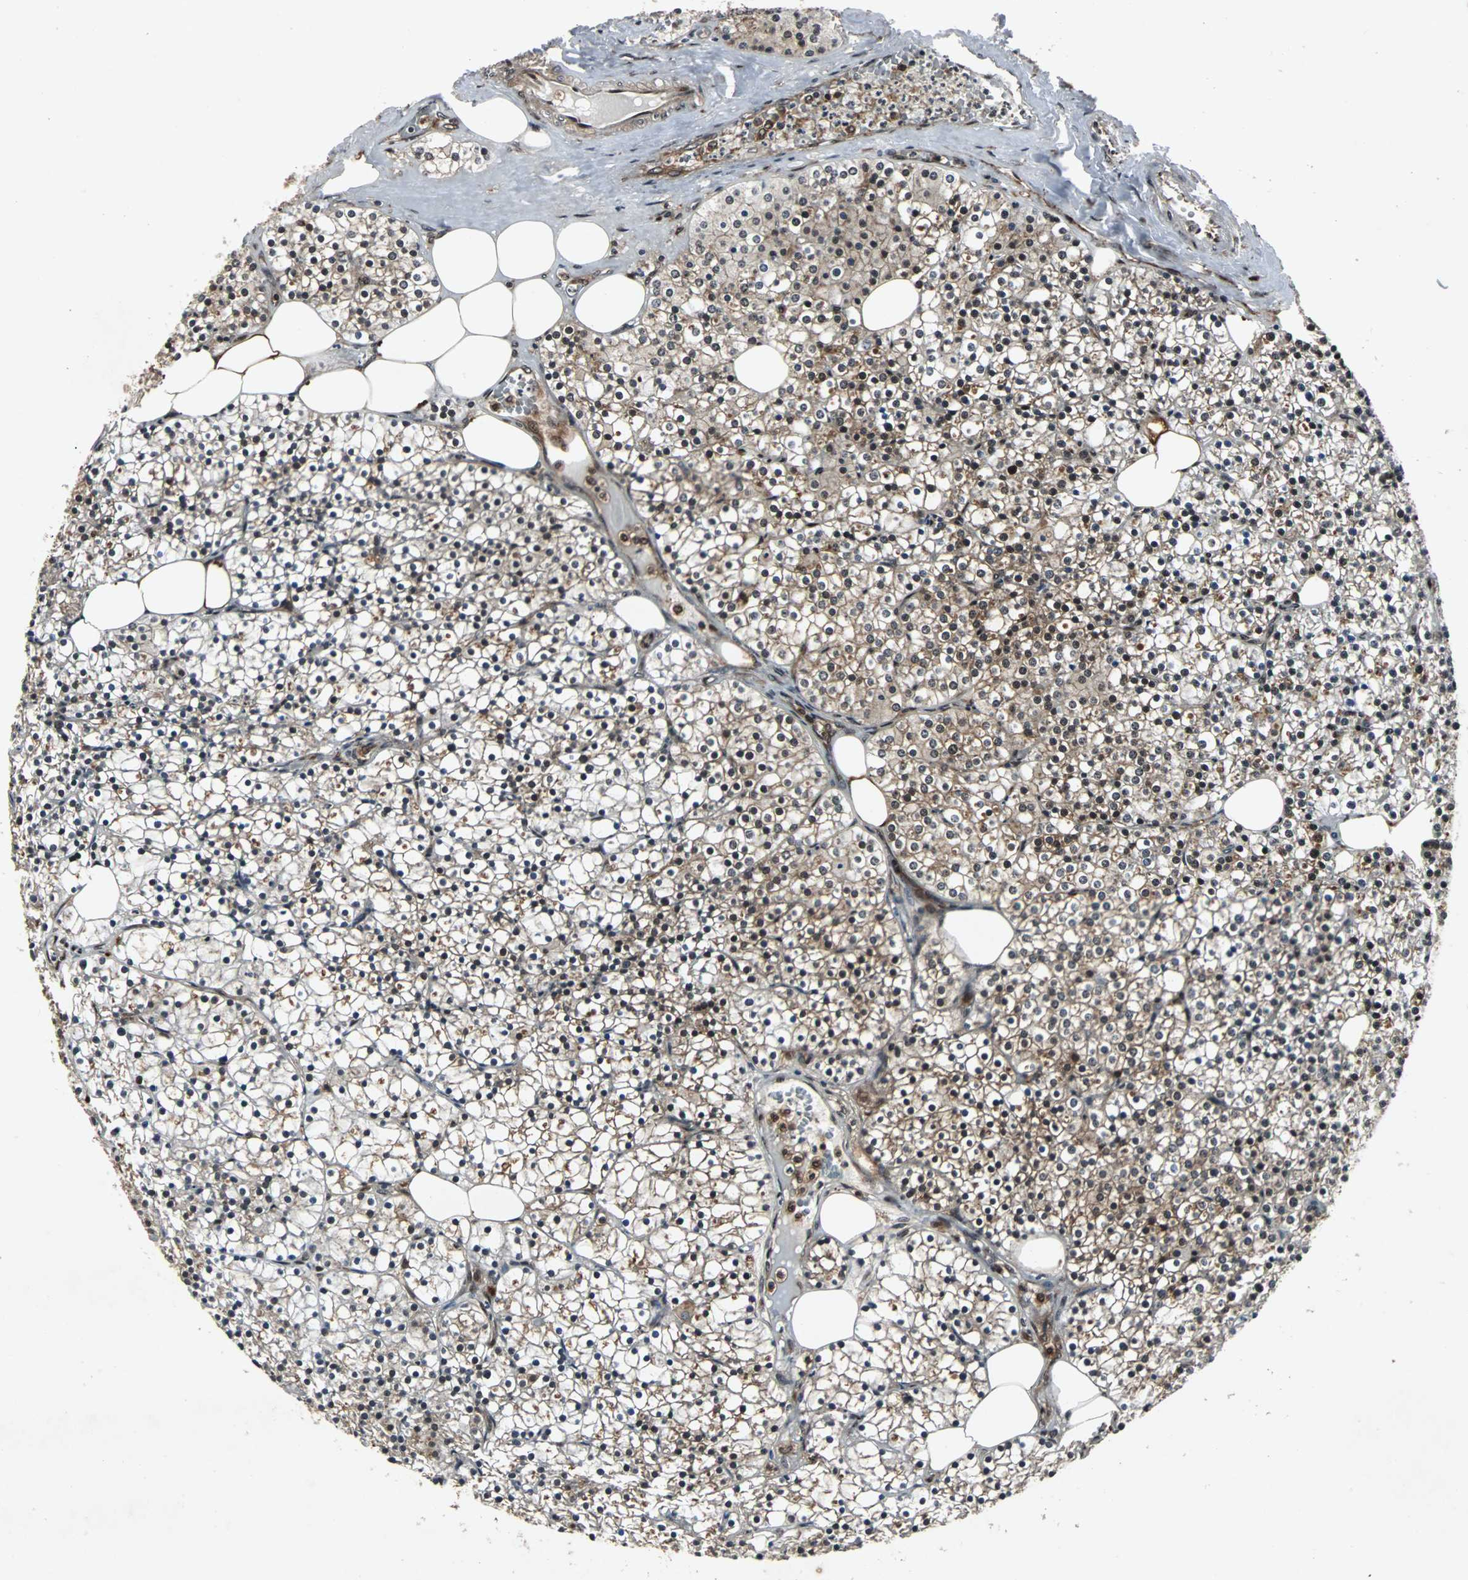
{"staining": {"intensity": "strong", "quantity": "25%-75%", "location": "cytoplasmic/membranous,nuclear"}, "tissue": "parathyroid gland", "cell_type": "Glandular cells", "image_type": "normal", "snomed": [{"axis": "morphology", "description": "Normal tissue, NOS"}, {"axis": "topography", "description": "Parathyroid gland"}], "caption": "Protein expression analysis of benign parathyroid gland displays strong cytoplasmic/membranous,nuclear staining in approximately 25%-75% of glandular cells. (DAB IHC, brown staining for protein, blue staining for nuclei).", "gene": "ACLY", "patient": {"sex": "female", "age": 63}}